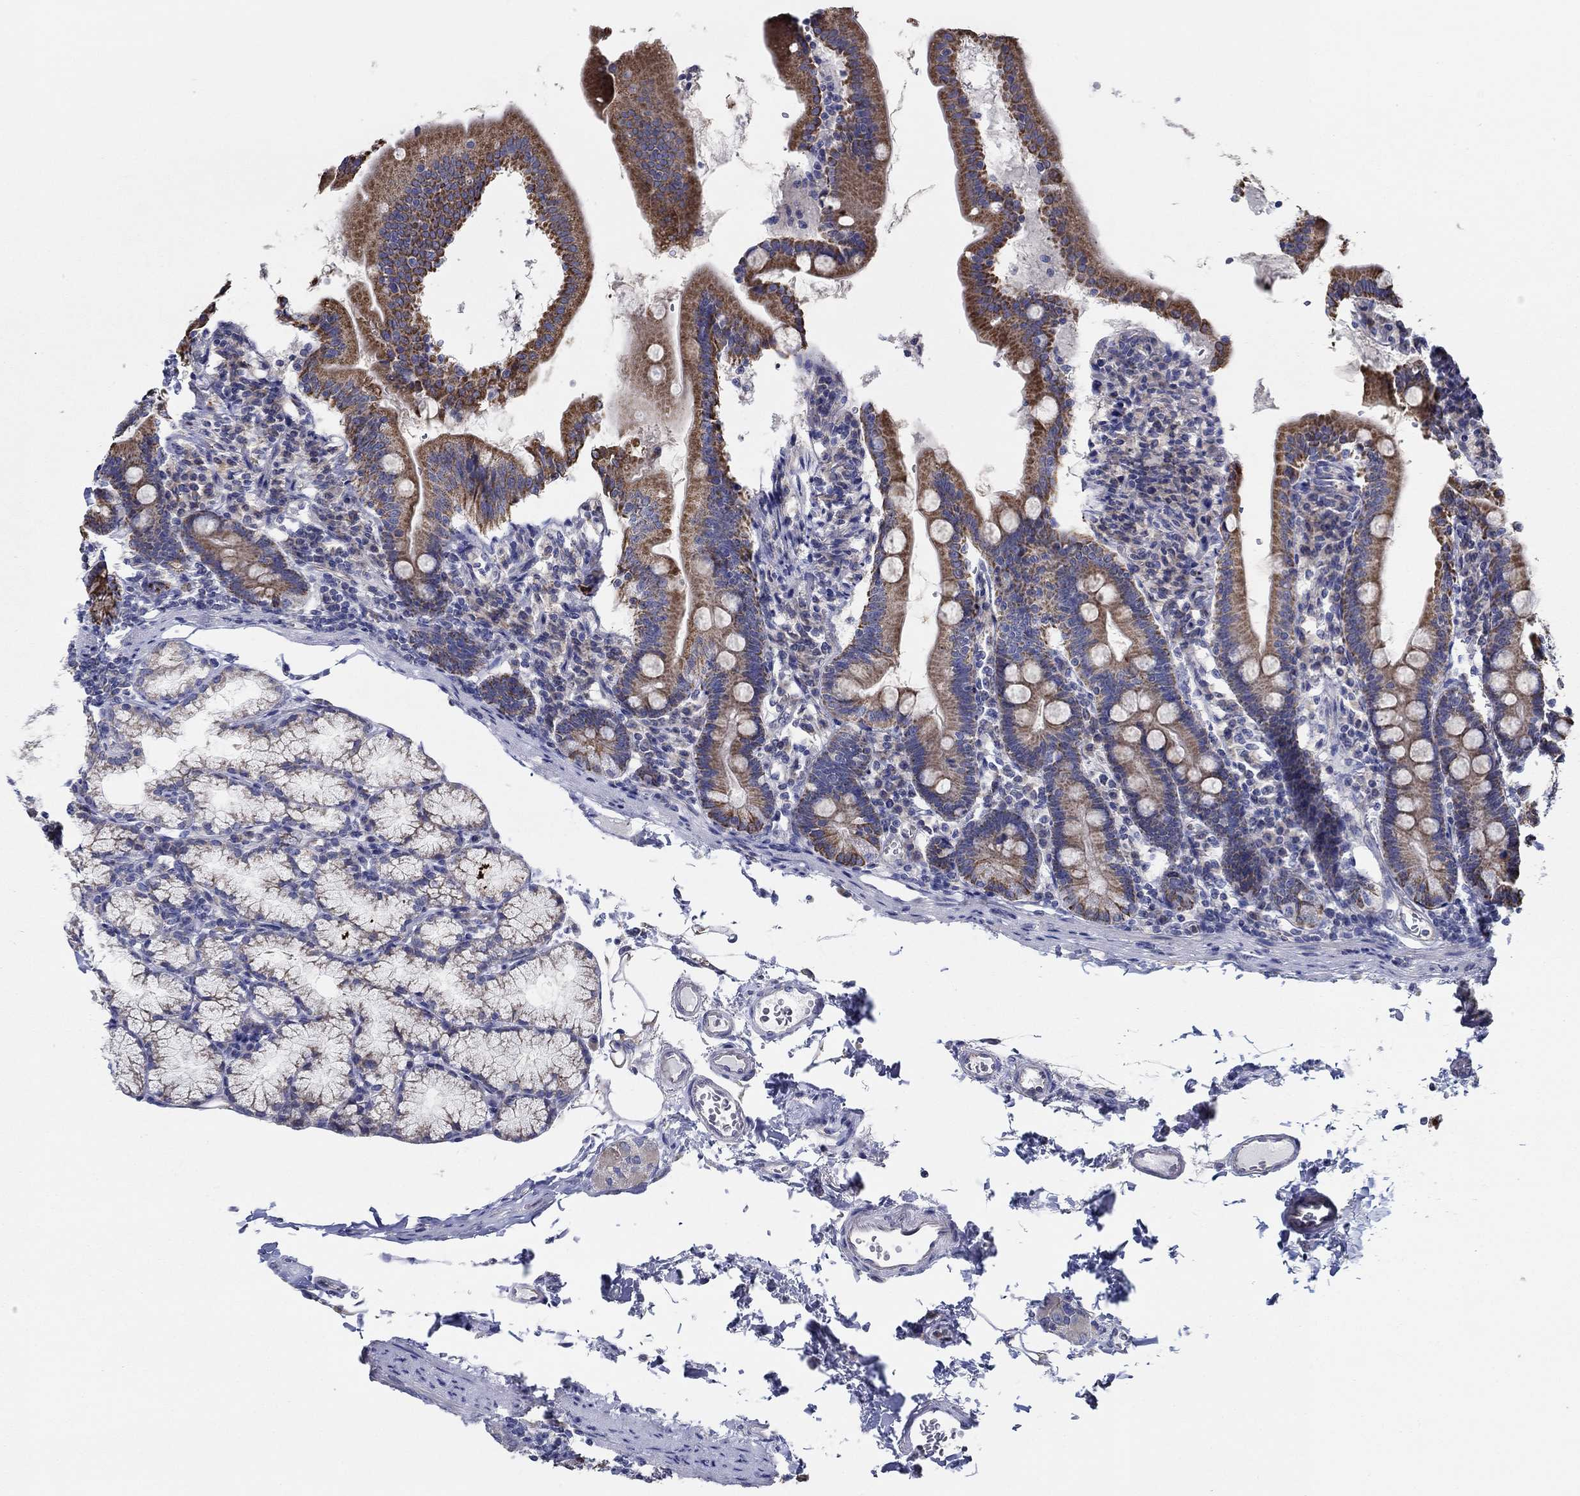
{"staining": {"intensity": "moderate", "quantity": ">75%", "location": "cytoplasmic/membranous"}, "tissue": "duodenum", "cell_type": "Glandular cells", "image_type": "normal", "snomed": [{"axis": "morphology", "description": "Normal tissue, NOS"}, {"axis": "topography", "description": "Duodenum"}], "caption": "A histopathology image showing moderate cytoplasmic/membranous expression in approximately >75% of glandular cells in normal duodenum, as visualized by brown immunohistochemical staining.", "gene": "CFAP61", "patient": {"sex": "female", "age": 67}}